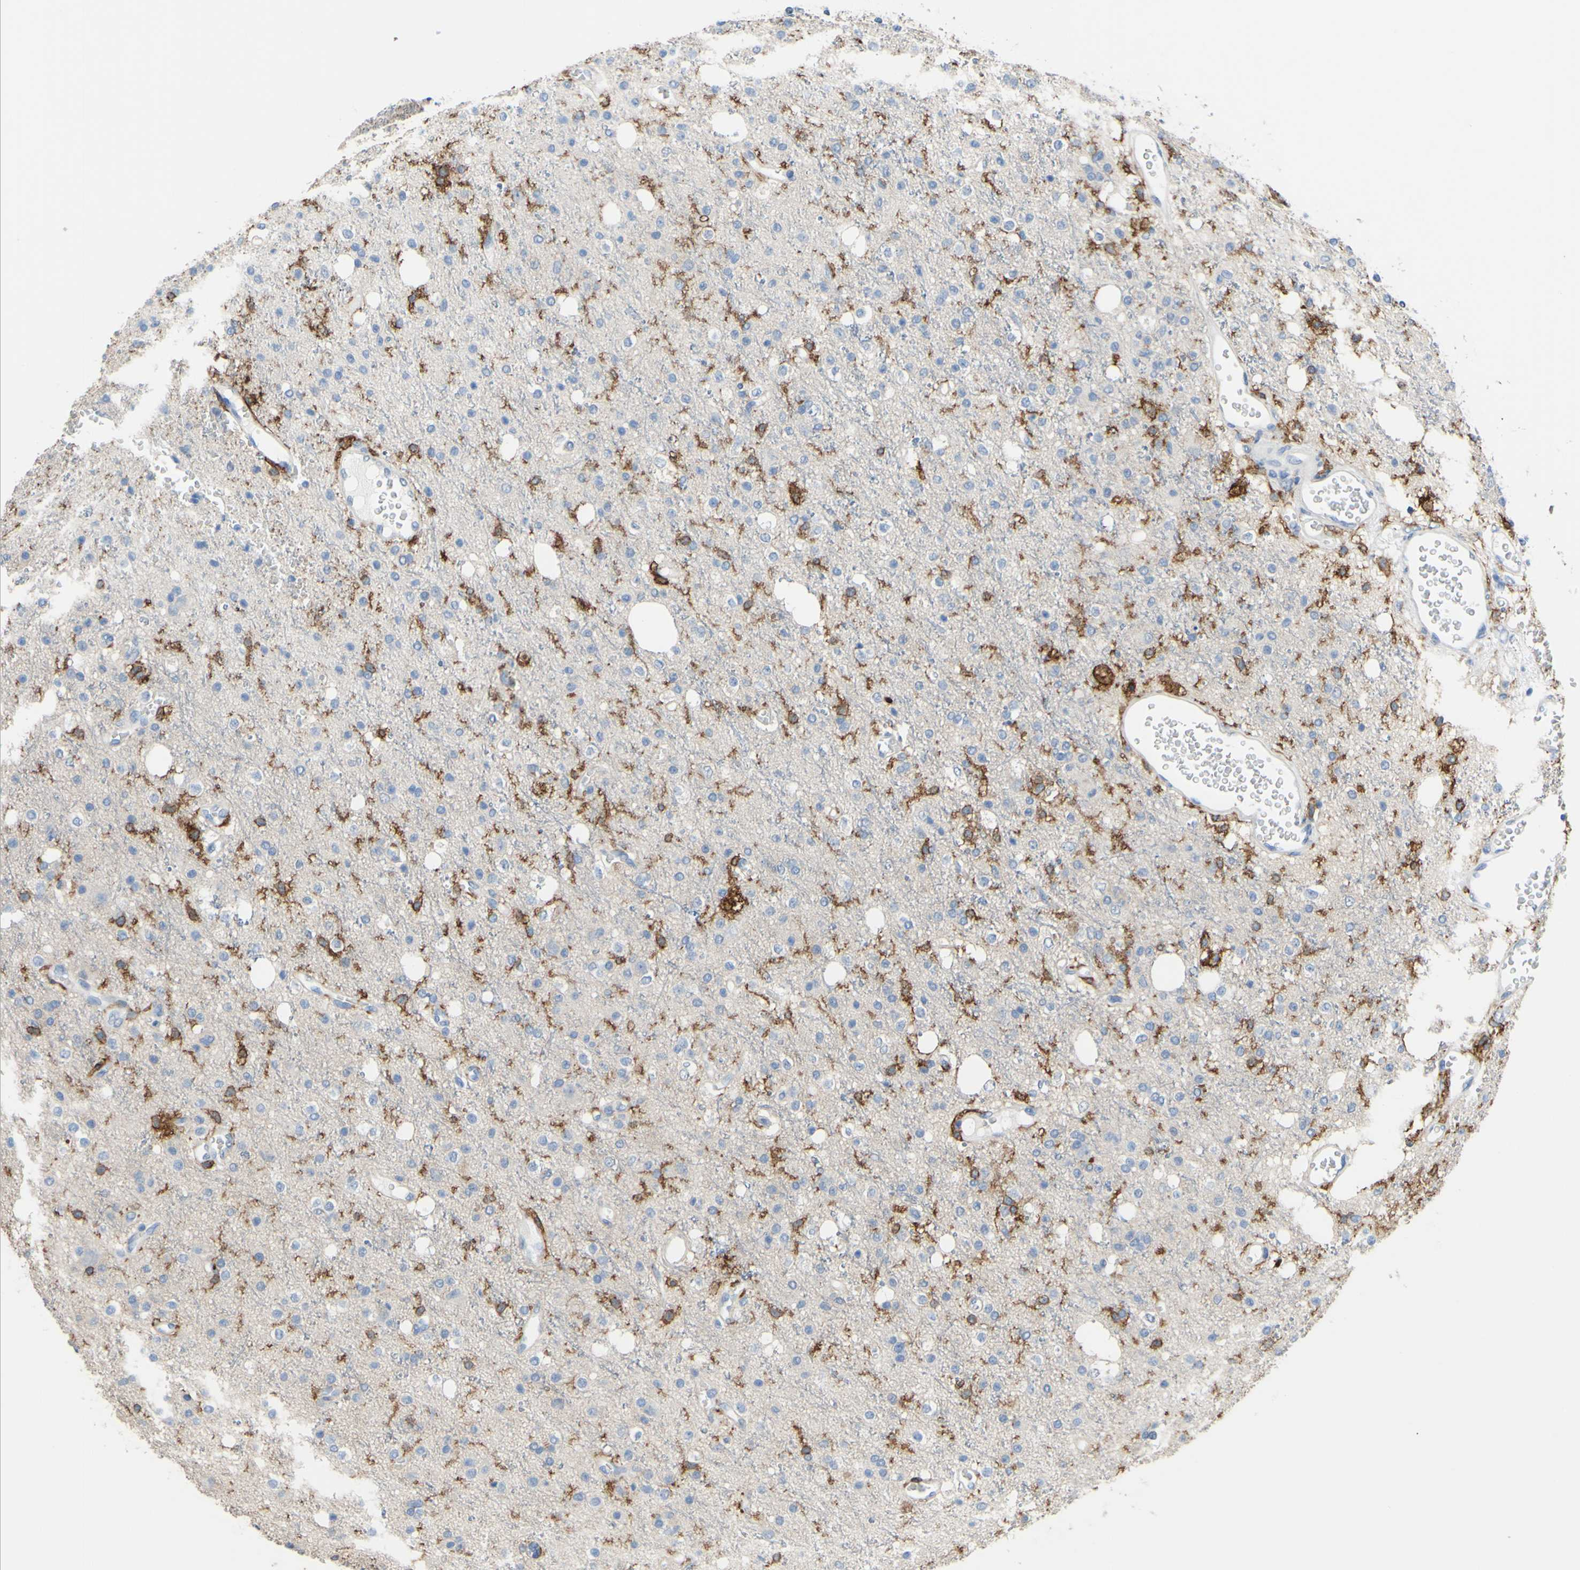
{"staining": {"intensity": "negative", "quantity": "none", "location": "none"}, "tissue": "glioma", "cell_type": "Tumor cells", "image_type": "cancer", "snomed": [{"axis": "morphology", "description": "Glioma, malignant, High grade"}, {"axis": "topography", "description": "Brain"}], "caption": "Malignant high-grade glioma stained for a protein using immunohistochemistry (IHC) displays no expression tumor cells.", "gene": "FCGR2A", "patient": {"sex": "male", "age": 47}}